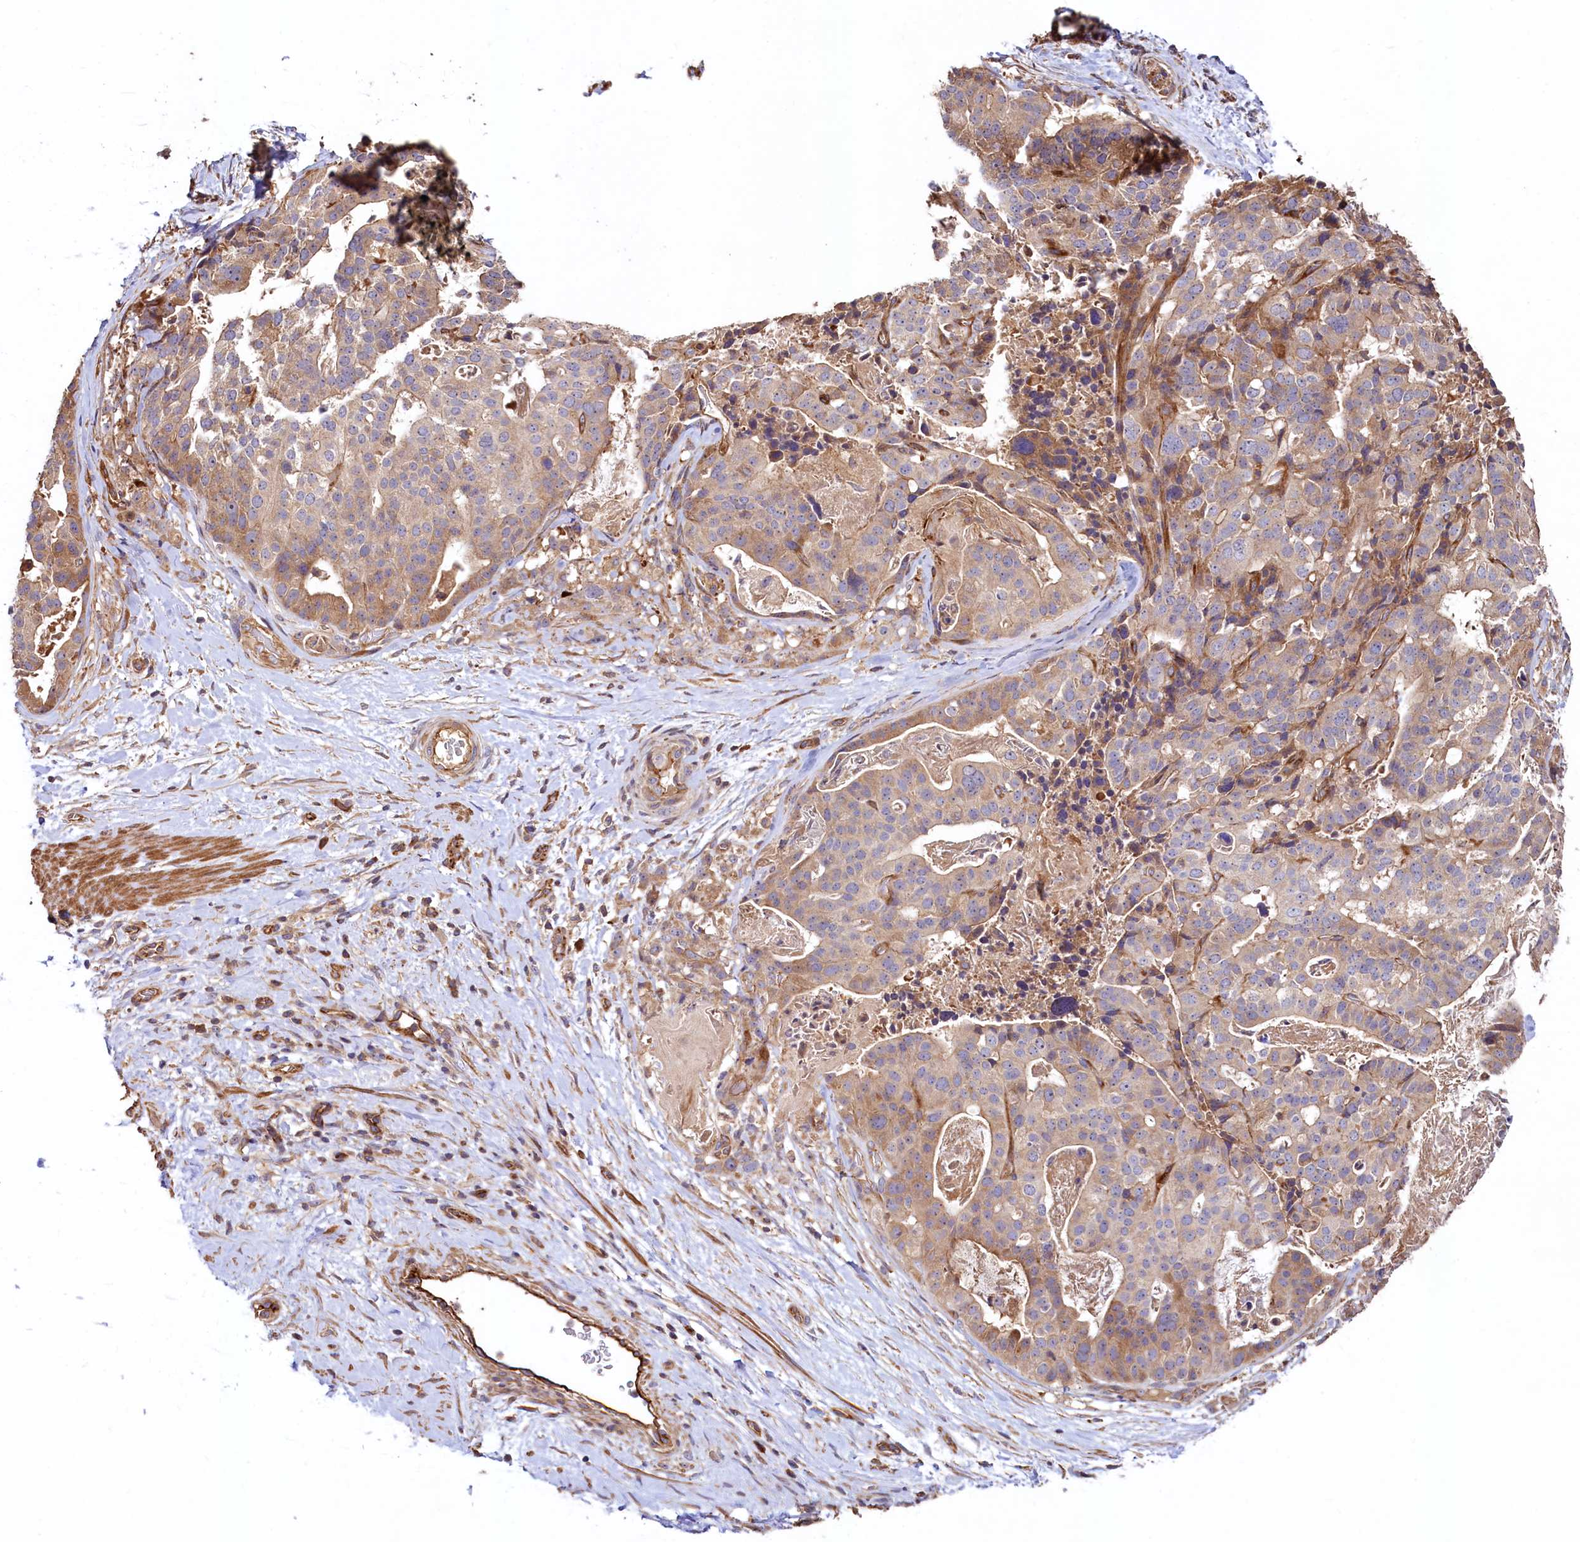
{"staining": {"intensity": "moderate", "quantity": "25%-75%", "location": "cytoplasmic/membranous"}, "tissue": "stomach cancer", "cell_type": "Tumor cells", "image_type": "cancer", "snomed": [{"axis": "morphology", "description": "Adenocarcinoma, NOS"}, {"axis": "topography", "description": "Stomach"}], "caption": "Stomach cancer was stained to show a protein in brown. There is medium levels of moderate cytoplasmic/membranous positivity in approximately 25%-75% of tumor cells. Nuclei are stained in blue.", "gene": "KLHDC4", "patient": {"sex": "male", "age": 48}}